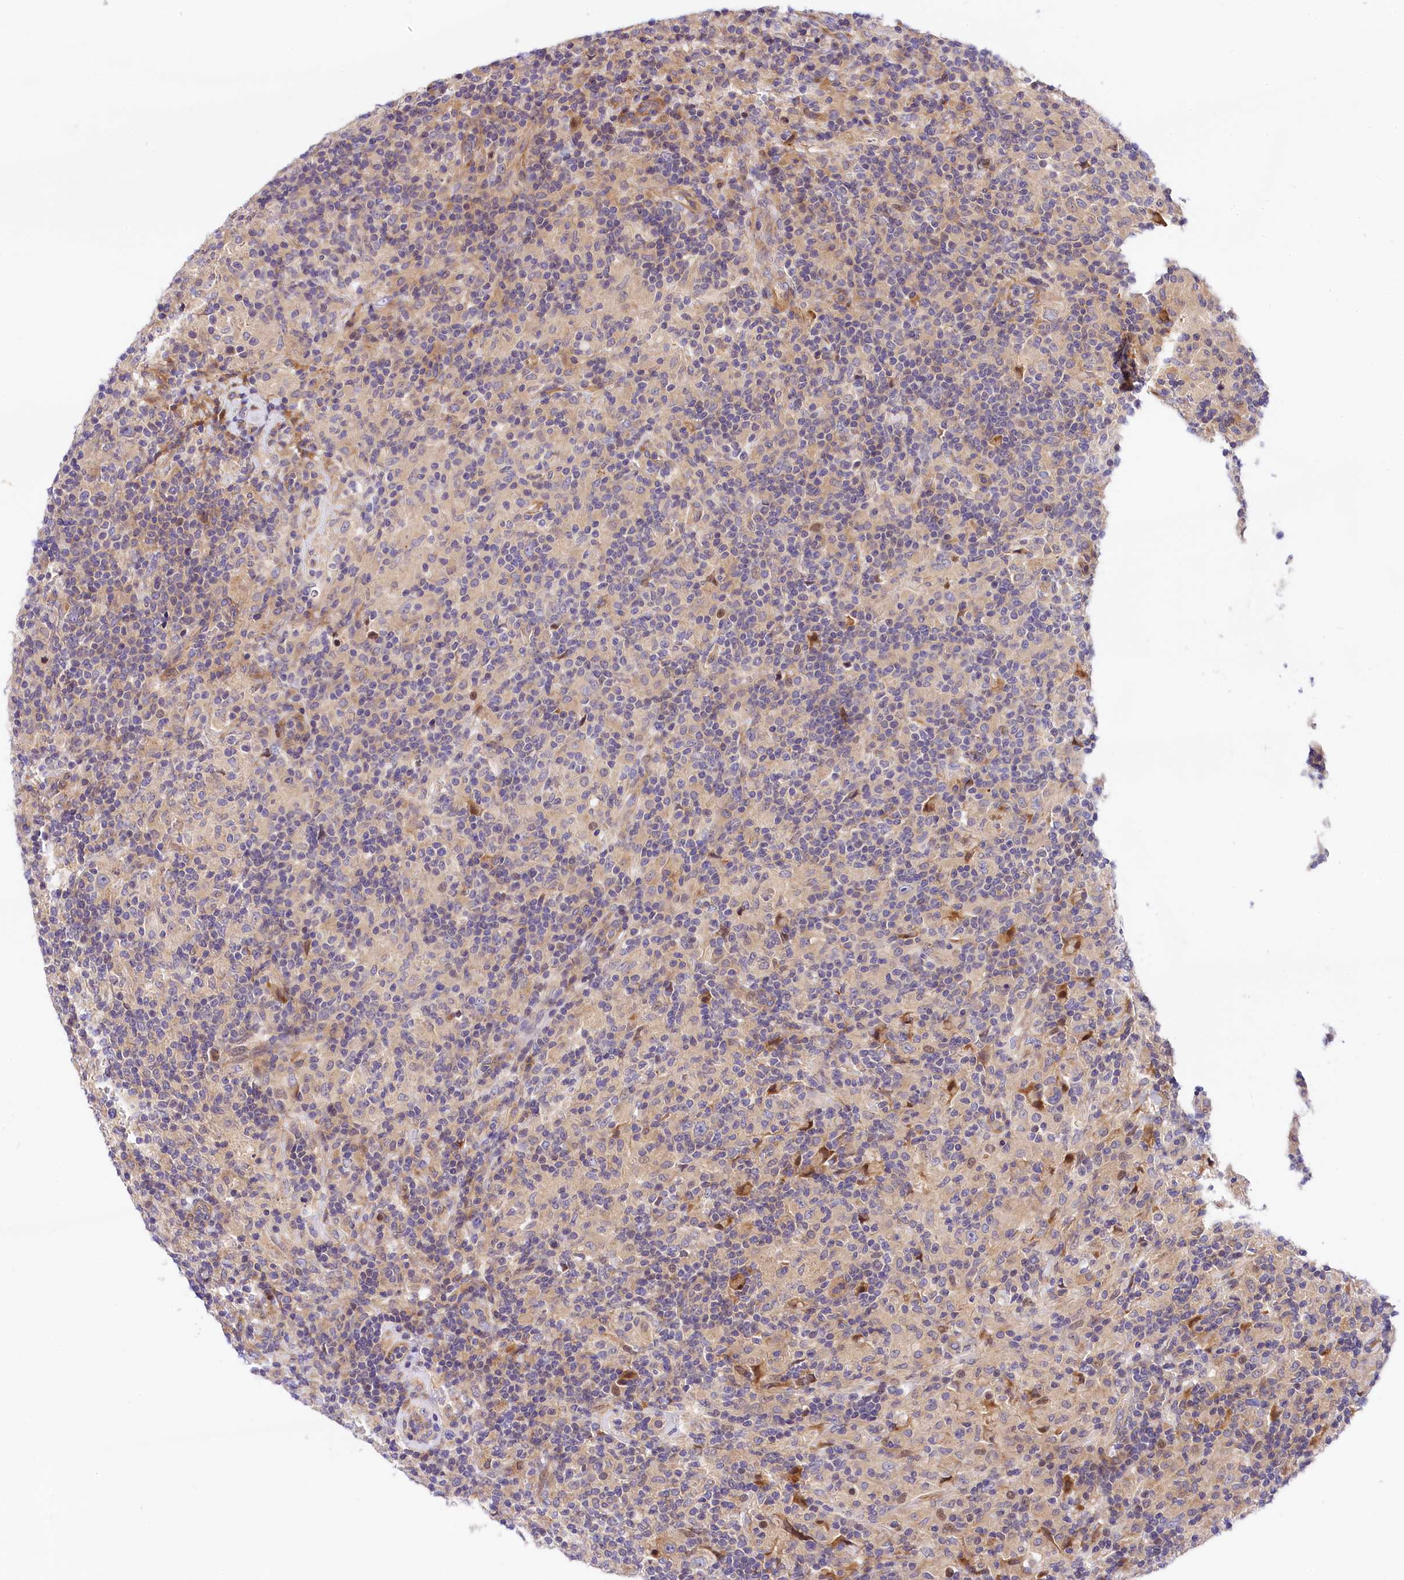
{"staining": {"intensity": "weak", "quantity": "<25%", "location": "cytoplasmic/membranous"}, "tissue": "lymphoma", "cell_type": "Tumor cells", "image_type": "cancer", "snomed": [{"axis": "morphology", "description": "Hodgkin's disease, NOS"}, {"axis": "topography", "description": "Lymph node"}], "caption": "Immunohistochemistry histopathology image of human Hodgkin's disease stained for a protein (brown), which displays no staining in tumor cells.", "gene": "ARMC6", "patient": {"sex": "male", "age": 70}}